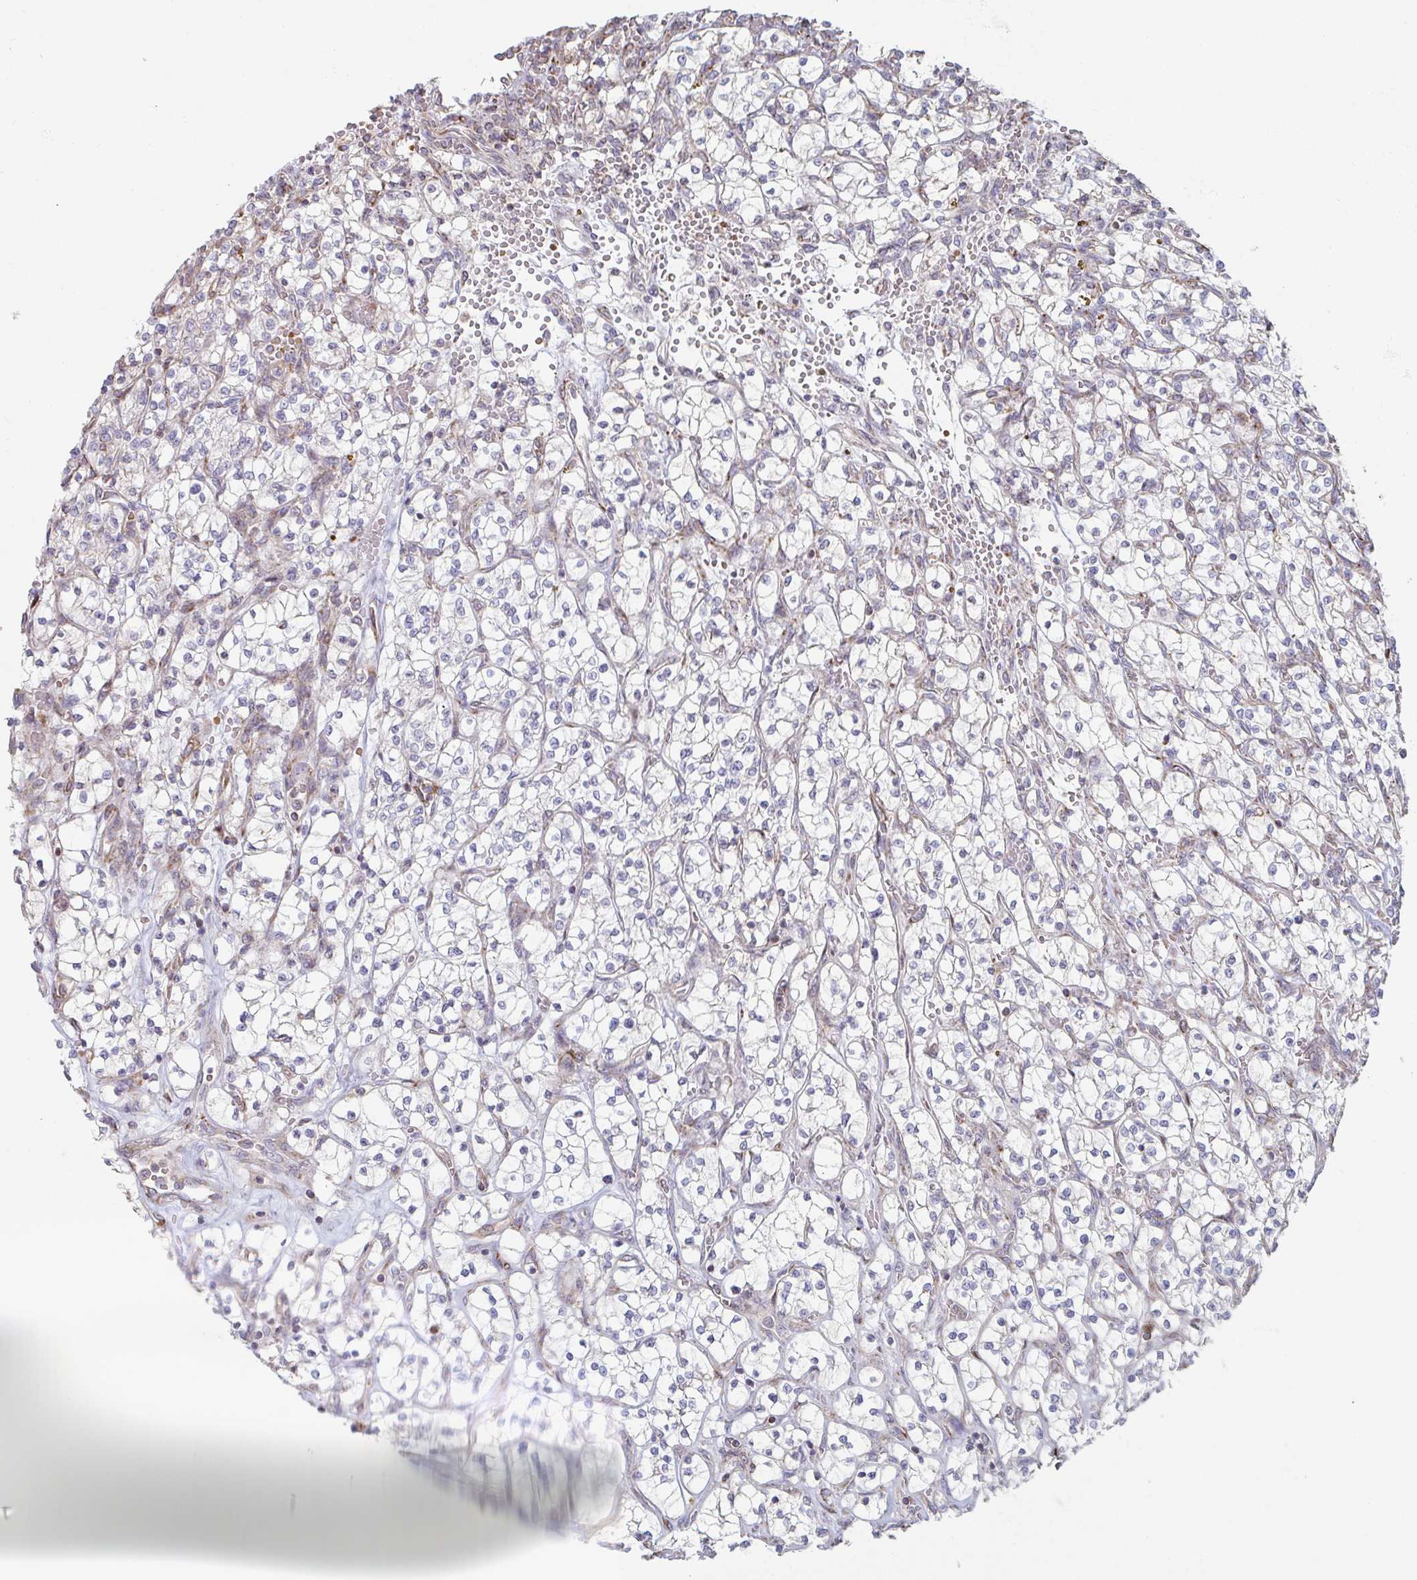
{"staining": {"intensity": "negative", "quantity": "none", "location": "none"}, "tissue": "renal cancer", "cell_type": "Tumor cells", "image_type": "cancer", "snomed": [{"axis": "morphology", "description": "Adenocarcinoma, NOS"}, {"axis": "topography", "description": "Kidney"}], "caption": "This is an immunohistochemistry photomicrograph of human renal cancer. There is no expression in tumor cells.", "gene": "ZNF526", "patient": {"sex": "female", "age": 64}}